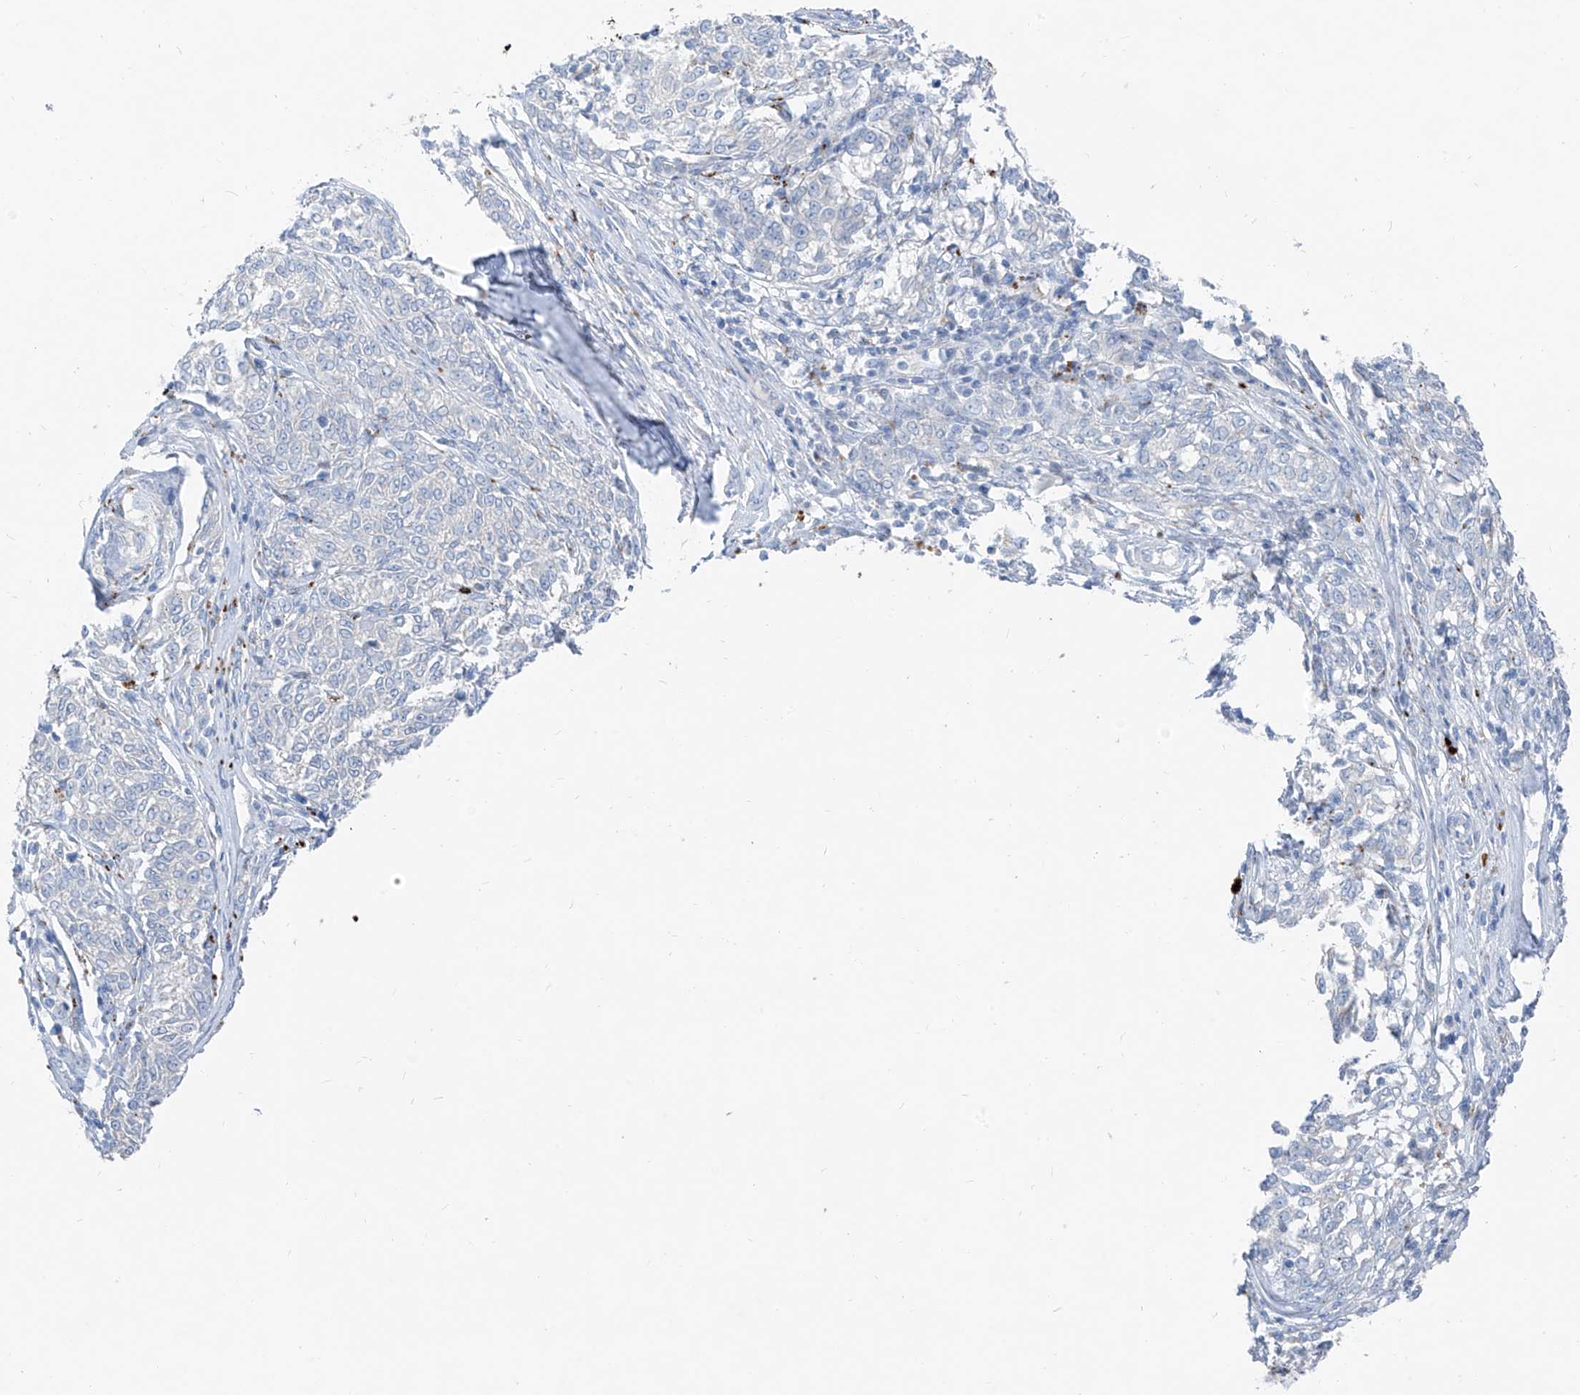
{"staining": {"intensity": "negative", "quantity": "none", "location": "none"}, "tissue": "melanoma", "cell_type": "Tumor cells", "image_type": "cancer", "snomed": [{"axis": "morphology", "description": "Malignant melanoma, NOS"}, {"axis": "topography", "description": "Skin"}], "caption": "DAB (3,3'-diaminobenzidine) immunohistochemical staining of melanoma demonstrates no significant staining in tumor cells. (Brightfield microscopy of DAB immunohistochemistry at high magnification).", "gene": "GPR137C", "patient": {"sex": "female", "age": 72}}